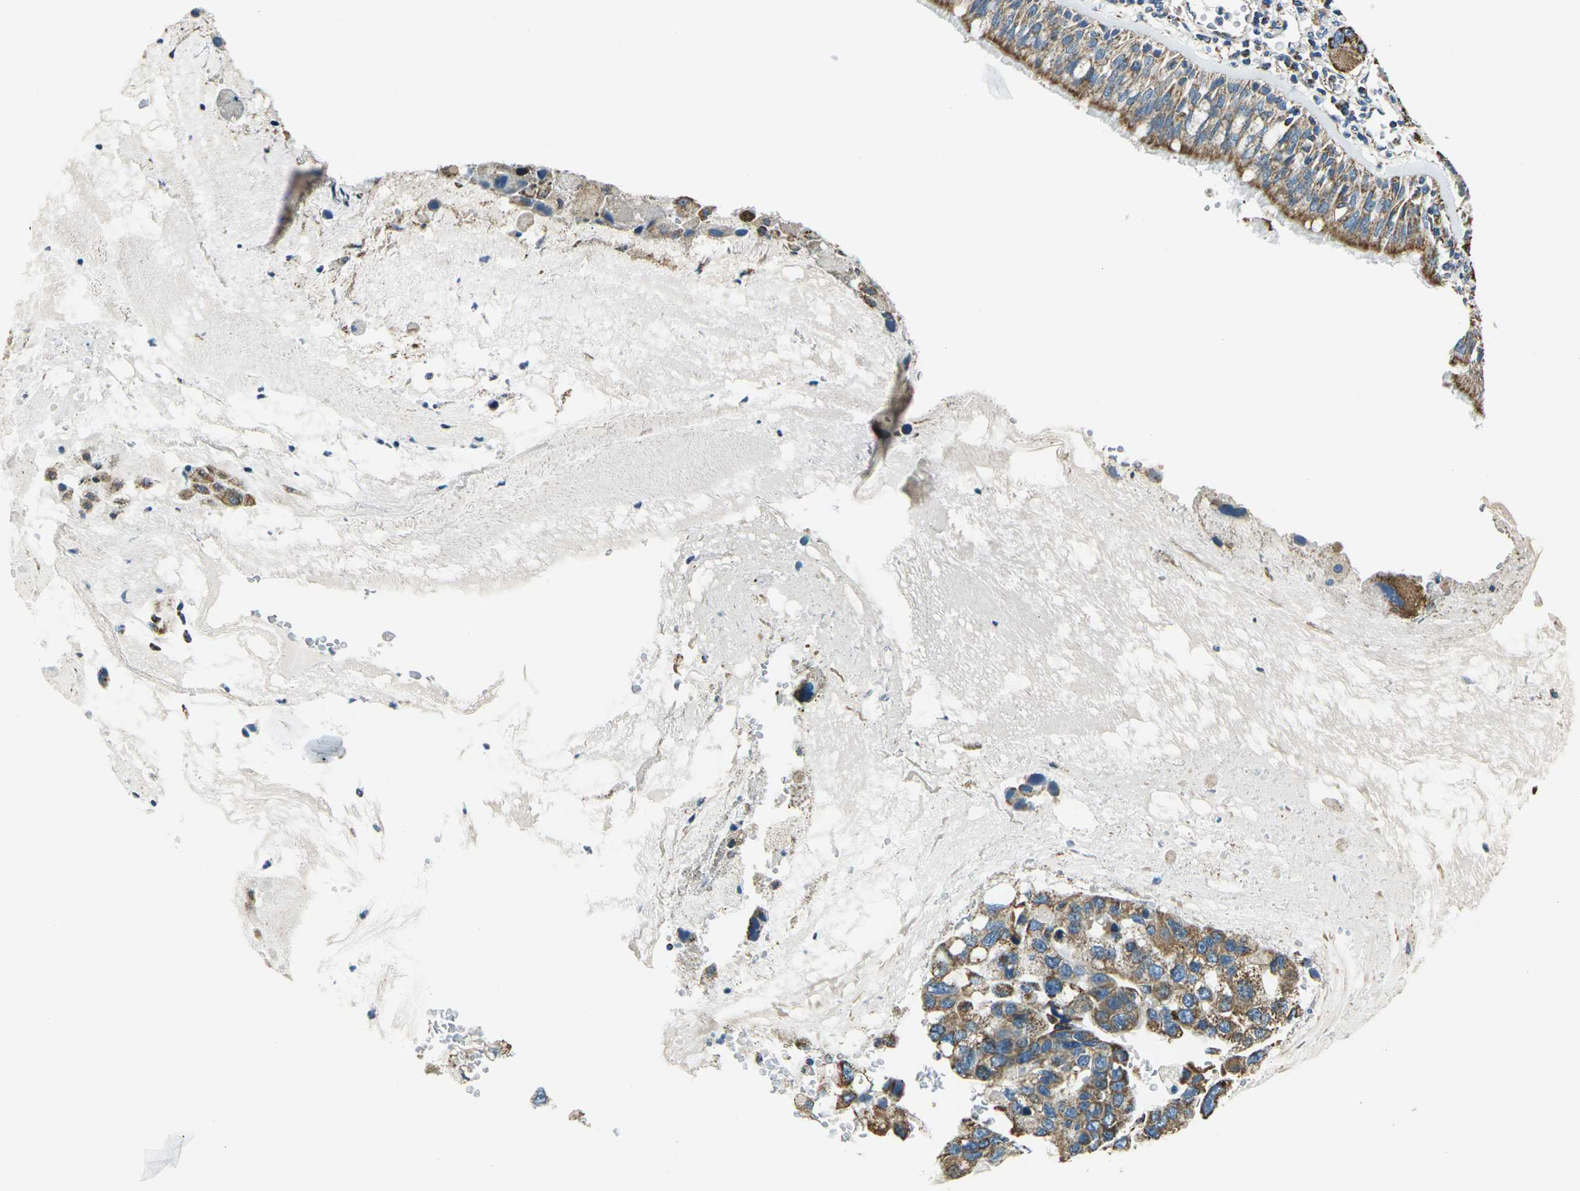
{"staining": {"intensity": "moderate", "quantity": ">75%", "location": "cytoplasmic/membranous"}, "tissue": "bronchus", "cell_type": "Respiratory epithelial cells", "image_type": "normal", "snomed": [{"axis": "morphology", "description": "Normal tissue, NOS"}, {"axis": "morphology", "description": "Adenocarcinoma, NOS"}, {"axis": "morphology", "description": "Adenocarcinoma, metastatic, NOS"}, {"axis": "topography", "description": "Lymph node"}, {"axis": "topography", "description": "Bronchus"}, {"axis": "topography", "description": "Lung"}], "caption": "Protein expression analysis of benign human bronchus reveals moderate cytoplasmic/membranous positivity in about >75% of respiratory epithelial cells.", "gene": "IRF3", "patient": {"sex": "female", "age": 54}}